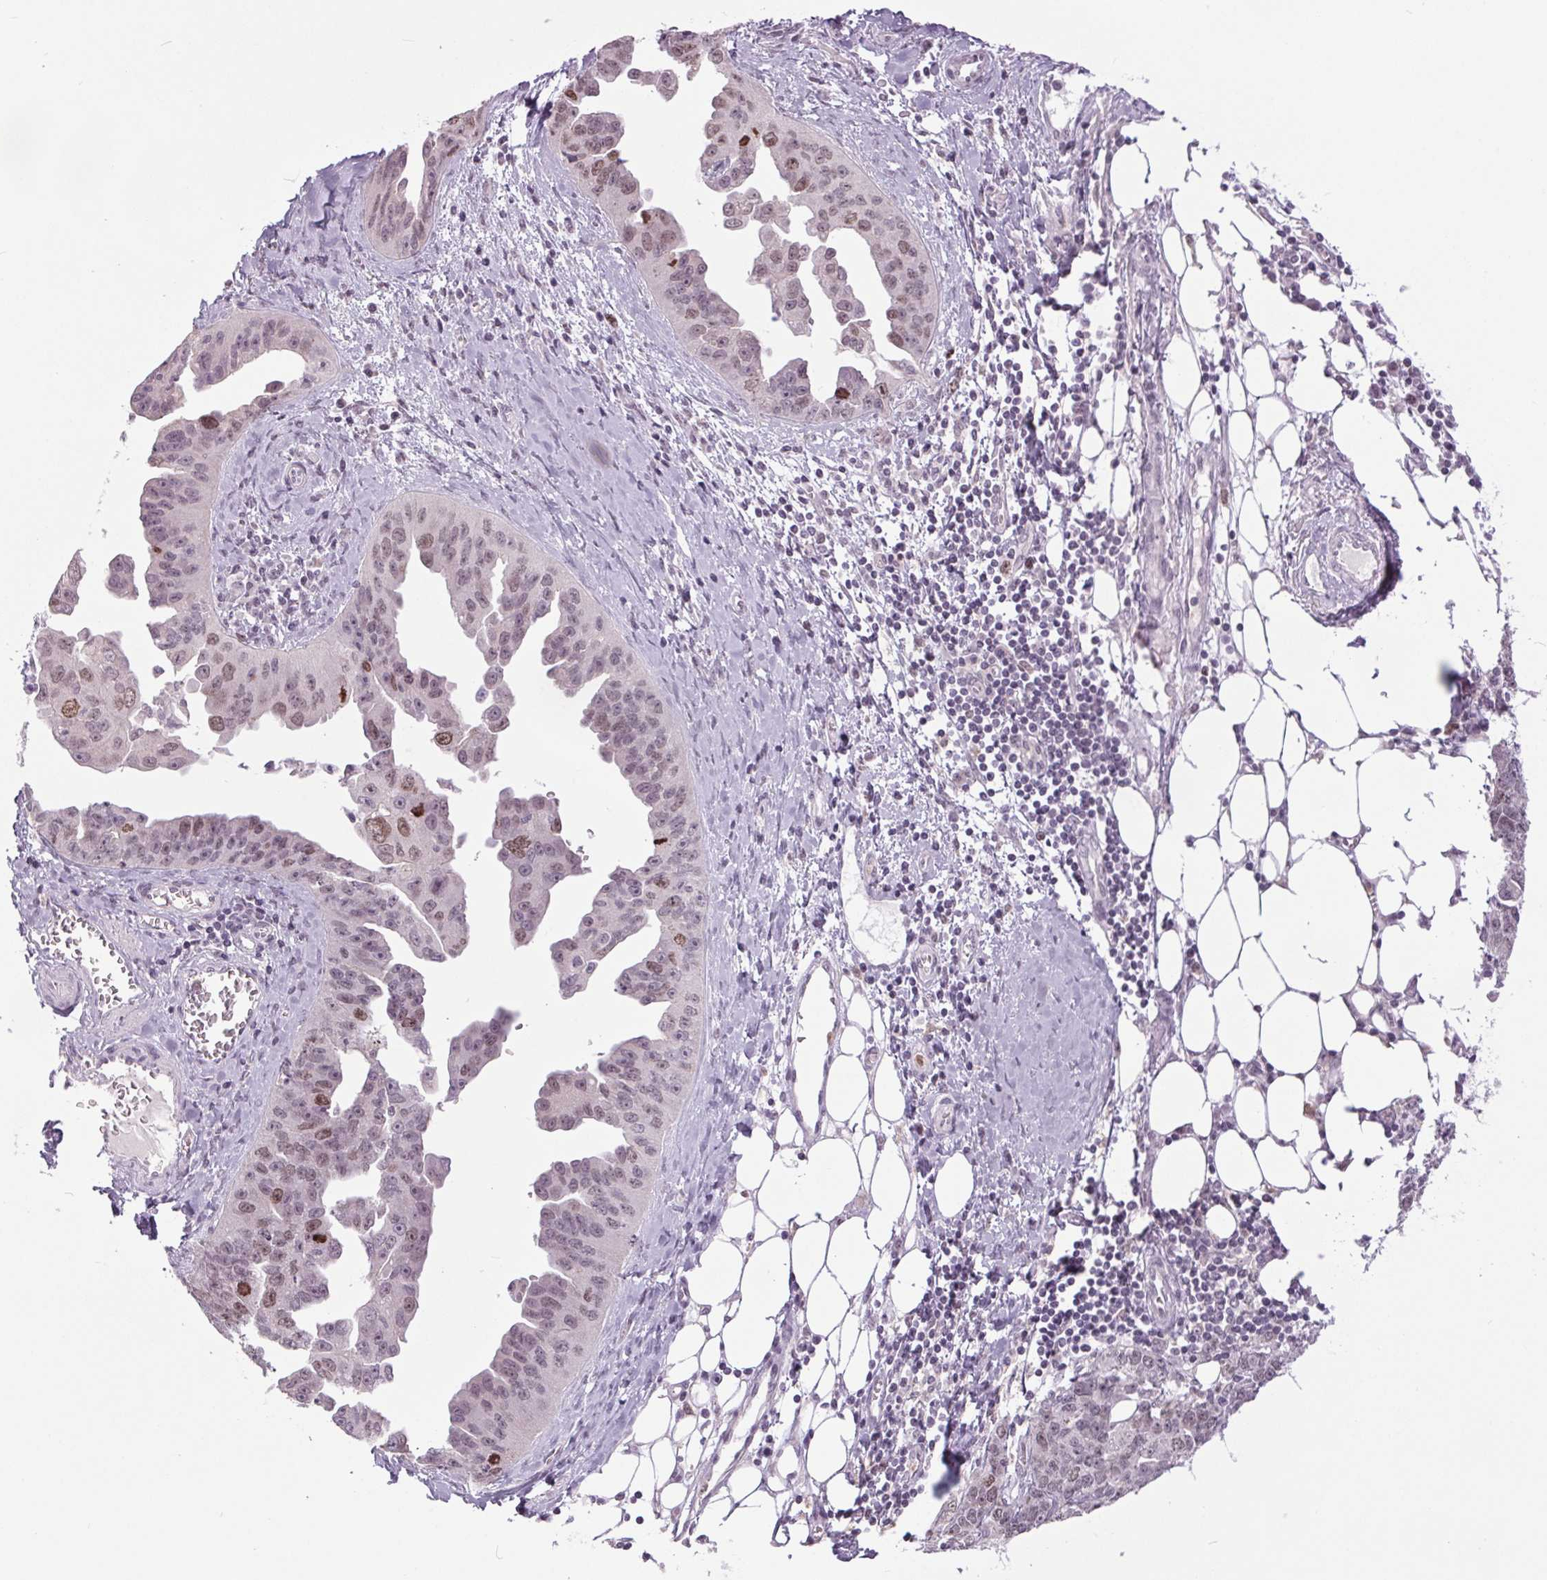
{"staining": {"intensity": "moderate", "quantity": "<25%", "location": "nuclear"}, "tissue": "ovarian cancer", "cell_type": "Tumor cells", "image_type": "cancer", "snomed": [{"axis": "morphology", "description": "Cystadenocarcinoma, serous, NOS"}, {"axis": "topography", "description": "Ovary"}], "caption": "Serous cystadenocarcinoma (ovarian) stained with a protein marker reveals moderate staining in tumor cells.", "gene": "SMIM6", "patient": {"sex": "female", "age": 75}}